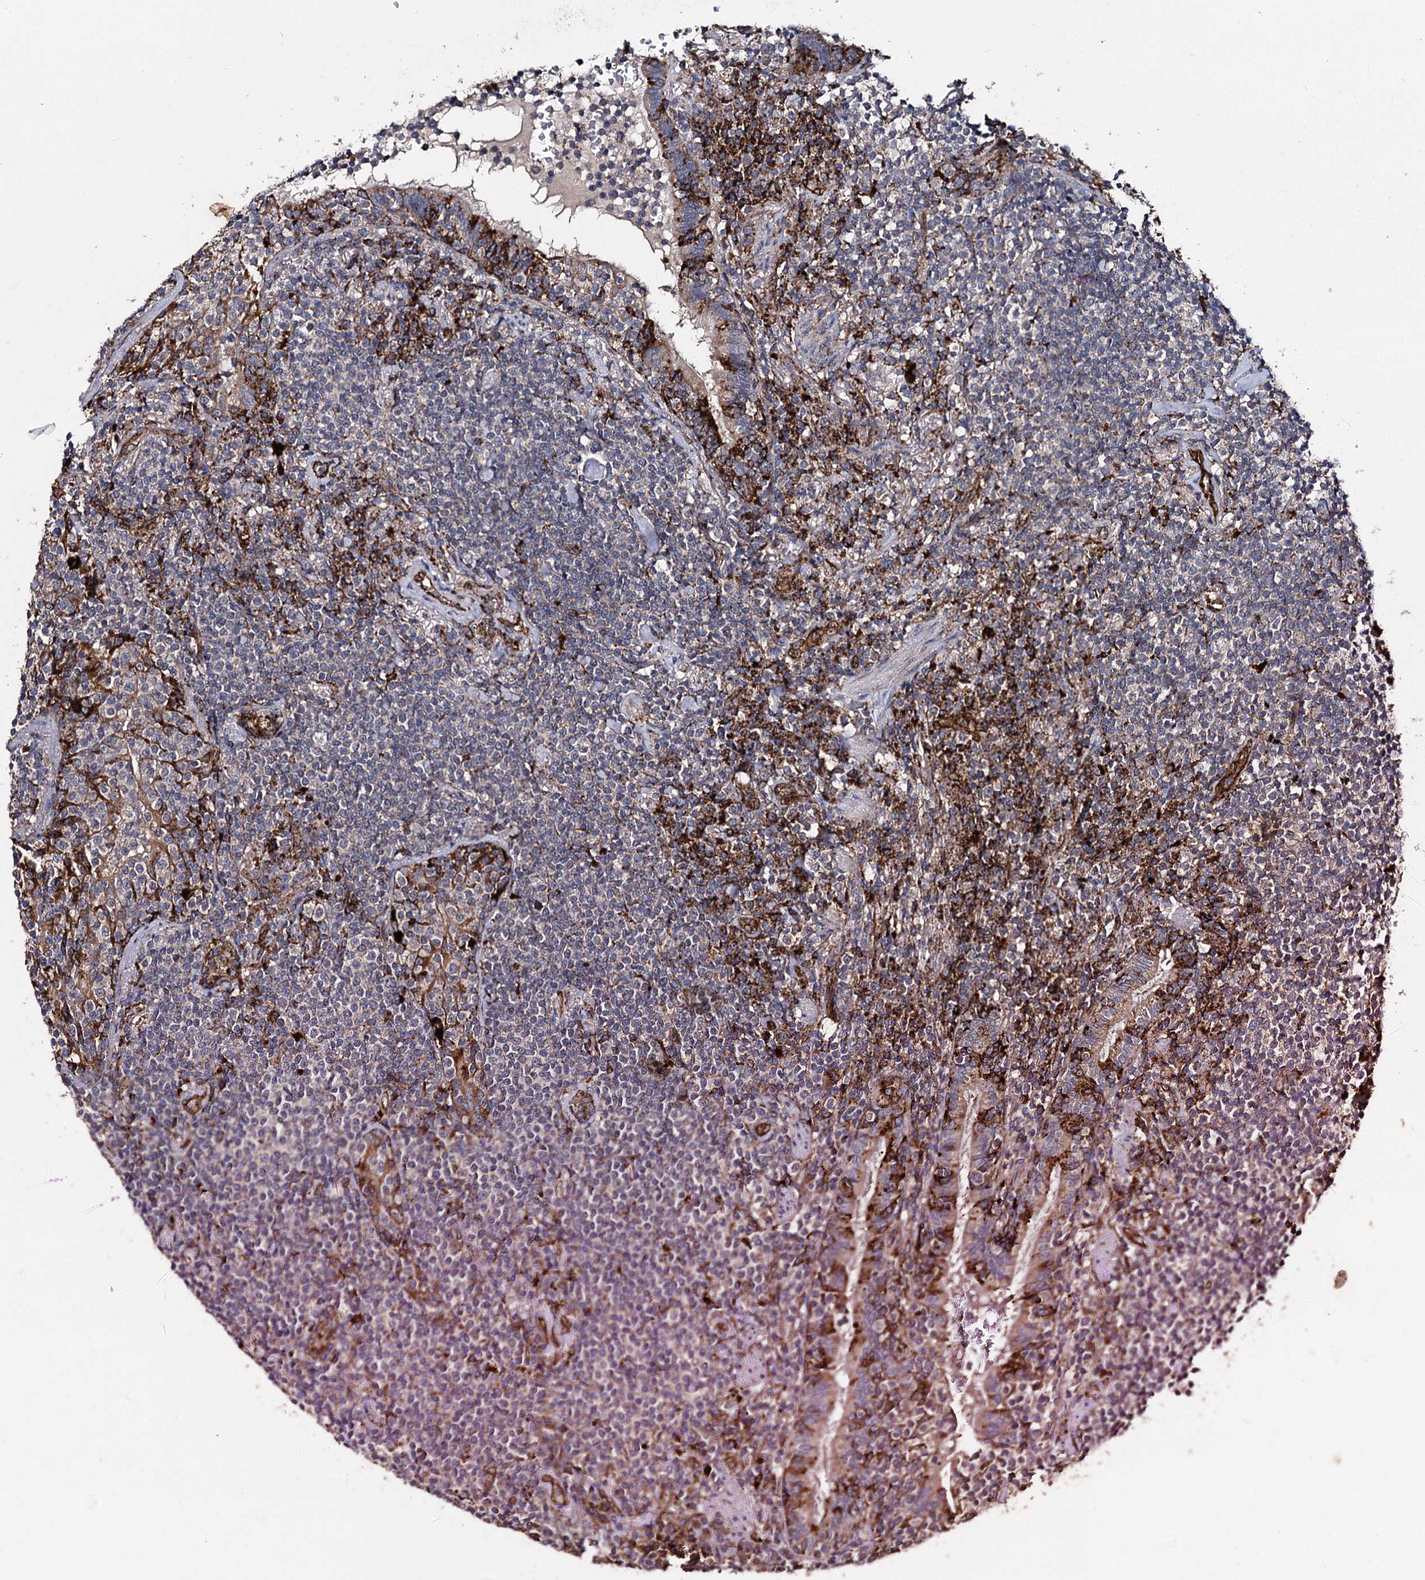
{"staining": {"intensity": "strong", "quantity": "<25%", "location": "cytoplasmic/membranous"}, "tissue": "lymphoma", "cell_type": "Tumor cells", "image_type": "cancer", "snomed": [{"axis": "morphology", "description": "Malignant lymphoma, non-Hodgkin's type, Low grade"}, {"axis": "topography", "description": "Lung"}], "caption": "Immunohistochemical staining of lymphoma shows medium levels of strong cytoplasmic/membranous protein staining in about <25% of tumor cells. (IHC, brightfield microscopy, high magnification).", "gene": "GBA1", "patient": {"sex": "female", "age": 71}}